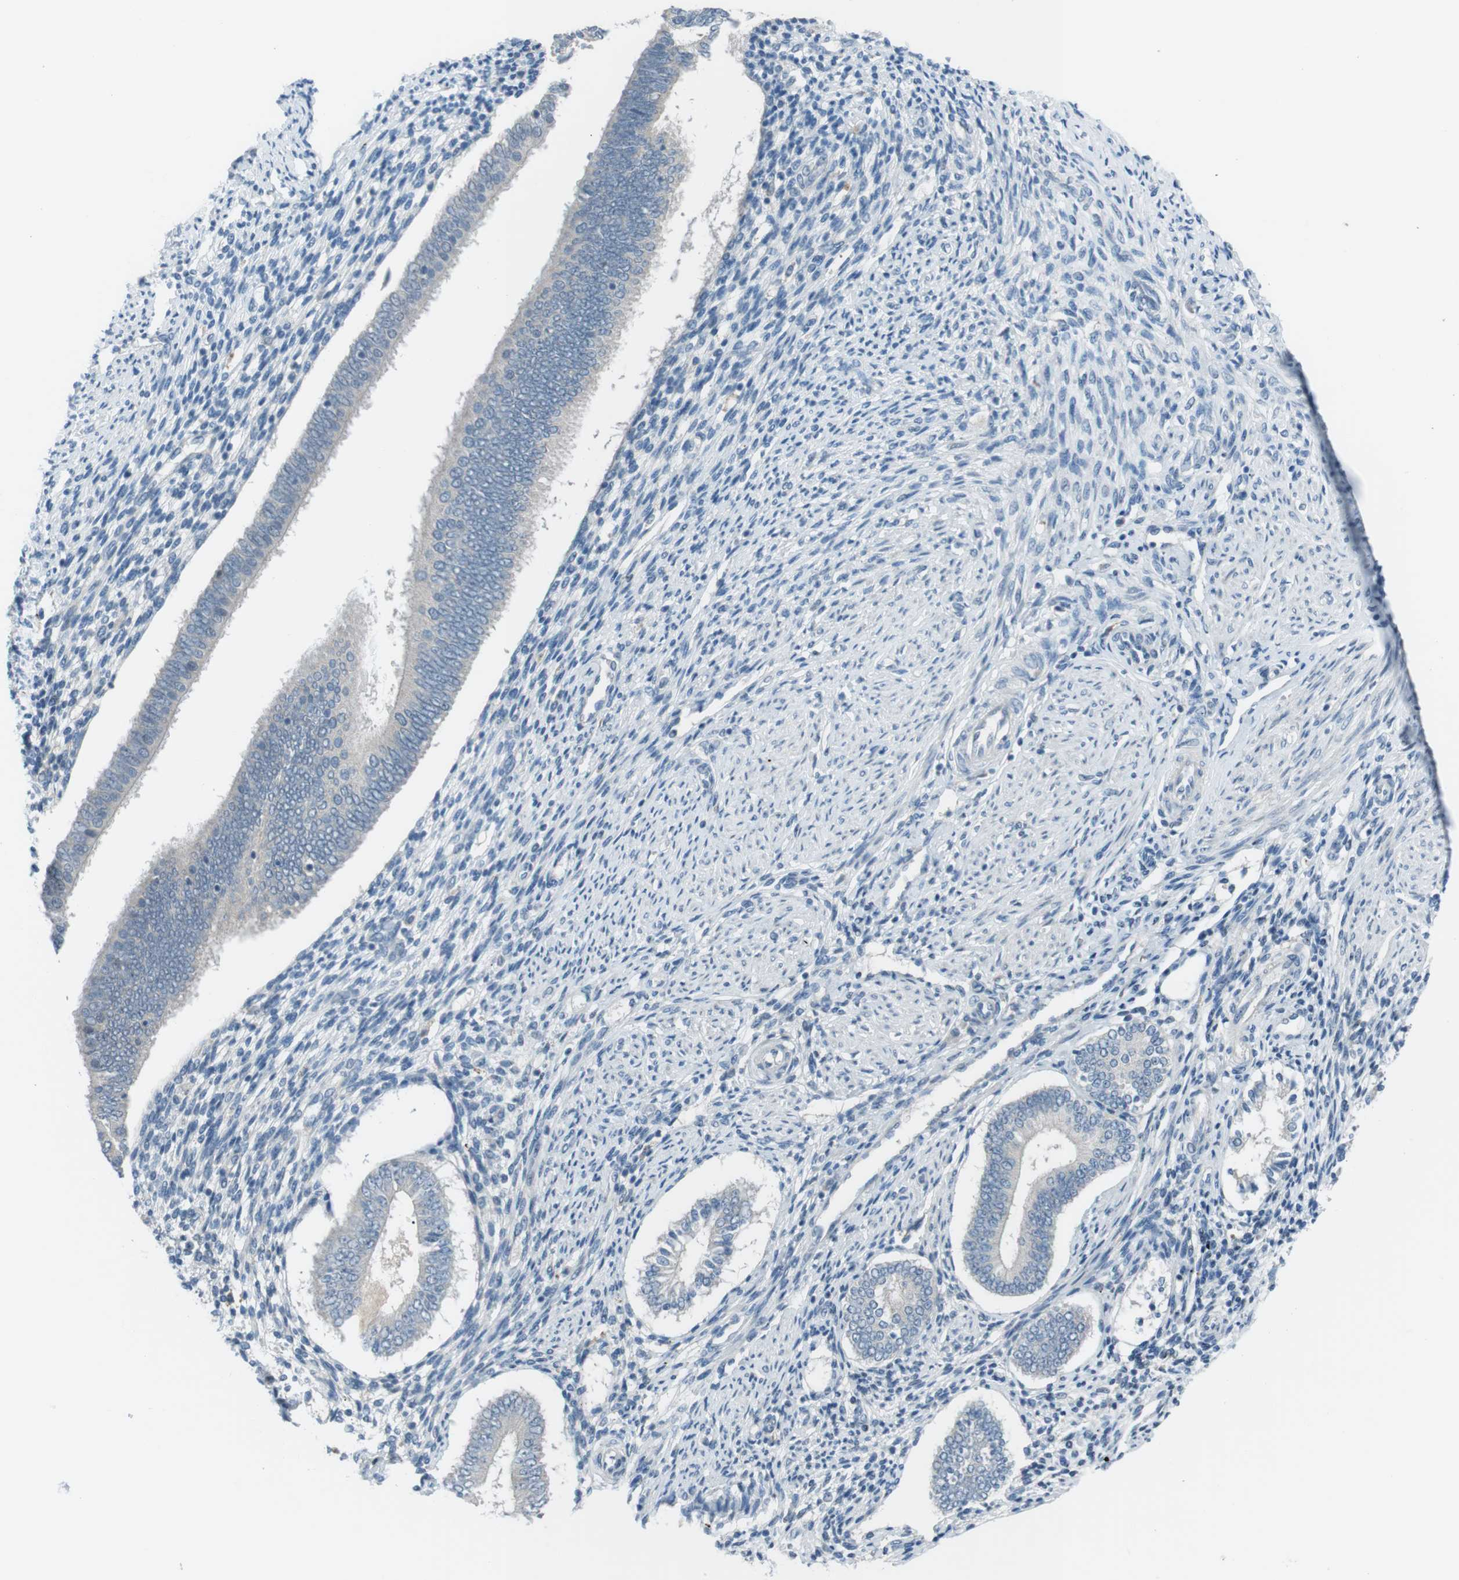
{"staining": {"intensity": "negative", "quantity": "none", "location": "none"}, "tissue": "endometrium", "cell_type": "Cells in endometrial stroma", "image_type": "normal", "snomed": [{"axis": "morphology", "description": "Normal tissue, NOS"}, {"axis": "topography", "description": "Endometrium"}], "caption": "Immunohistochemistry (IHC) micrograph of unremarkable endometrium: endometrium stained with DAB demonstrates no significant protein positivity in cells in endometrial stroma.", "gene": "FCRLA", "patient": {"sex": "female", "age": 42}}